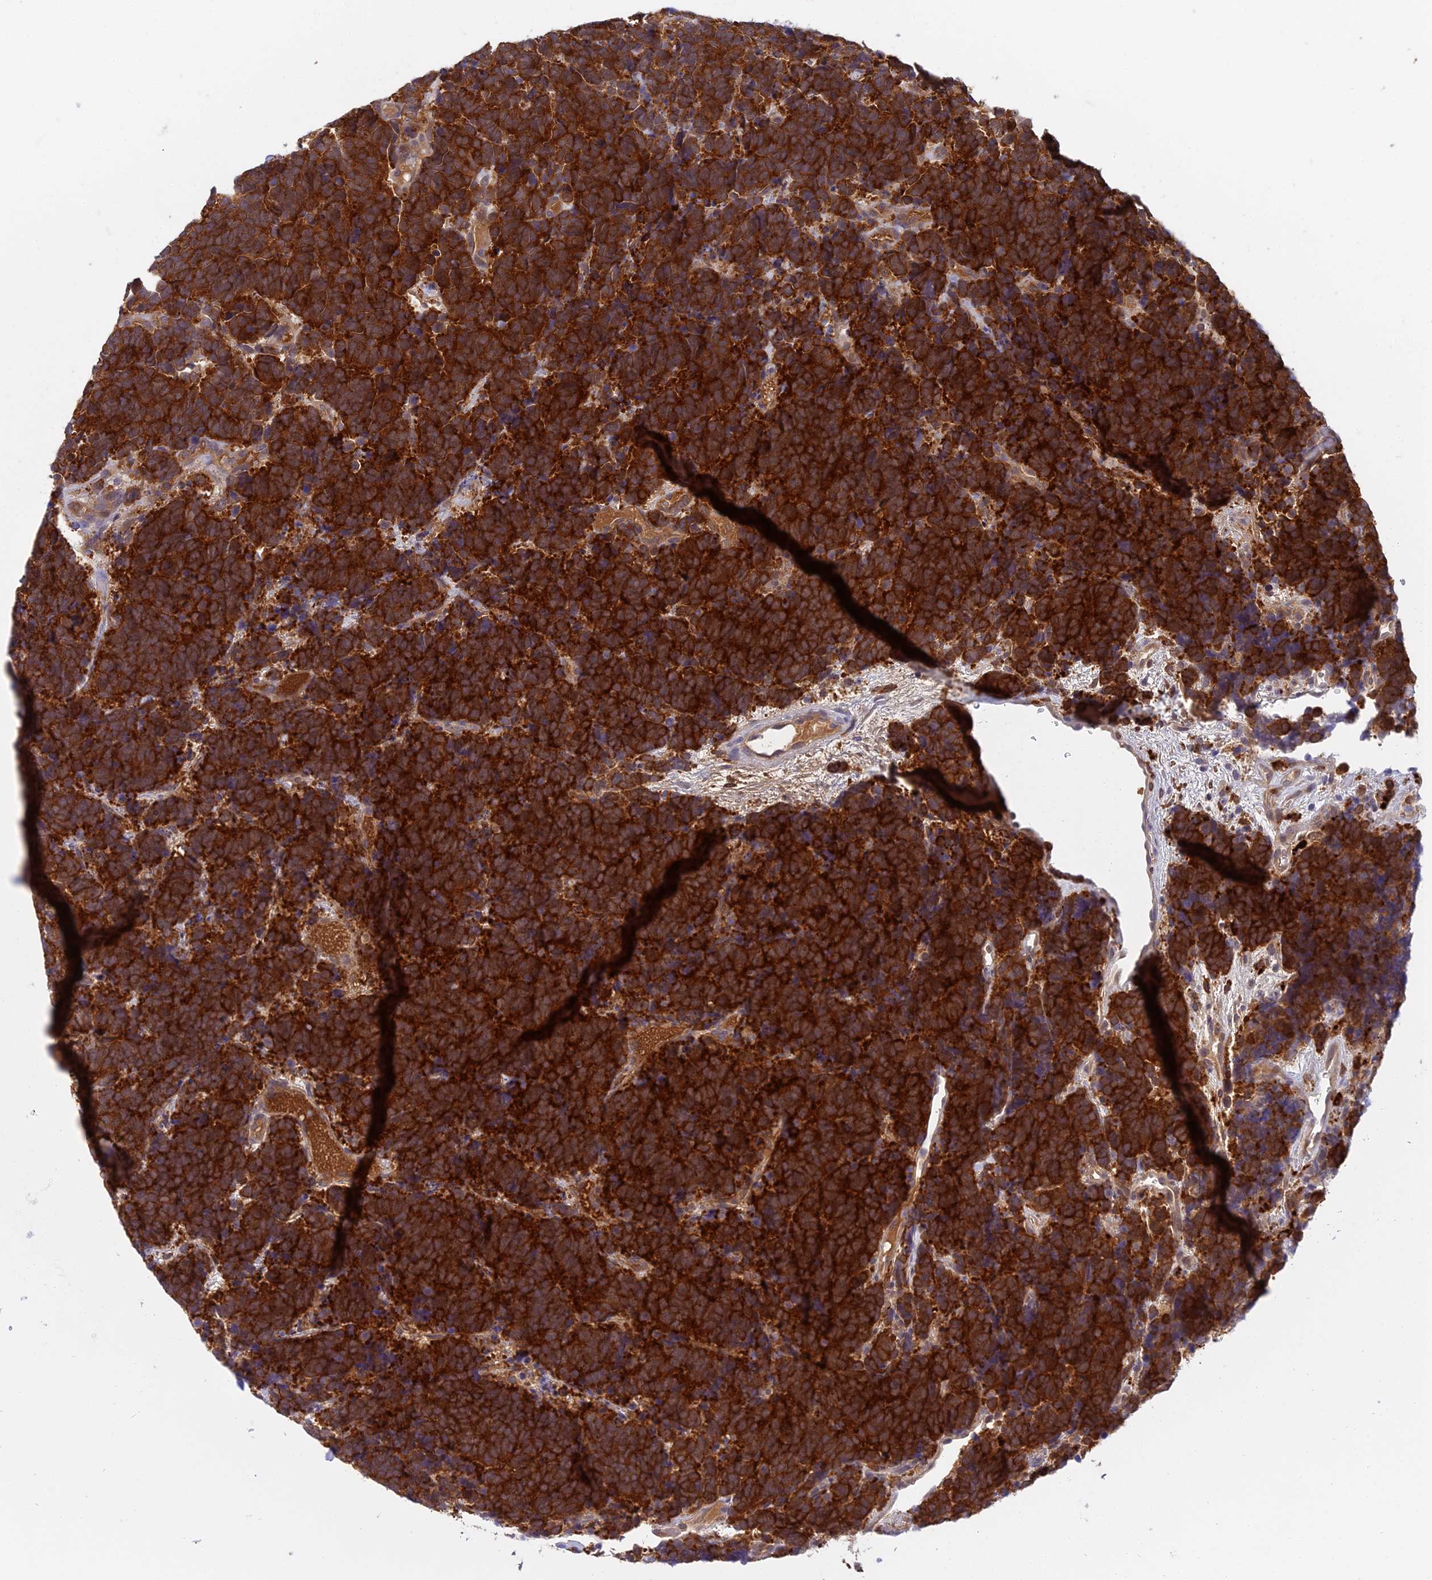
{"staining": {"intensity": "strong", "quantity": ">75%", "location": "cytoplasmic/membranous"}, "tissue": "carcinoid", "cell_type": "Tumor cells", "image_type": "cancer", "snomed": [{"axis": "morphology", "description": "Carcinoma, NOS"}, {"axis": "morphology", "description": "Carcinoid, malignant, NOS"}, {"axis": "topography", "description": "Urinary bladder"}], "caption": "A histopathology image of carcinoid stained for a protein demonstrates strong cytoplasmic/membranous brown staining in tumor cells.", "gene": "UBE2G1", "patient": {"sex": "male", "age": 57}}